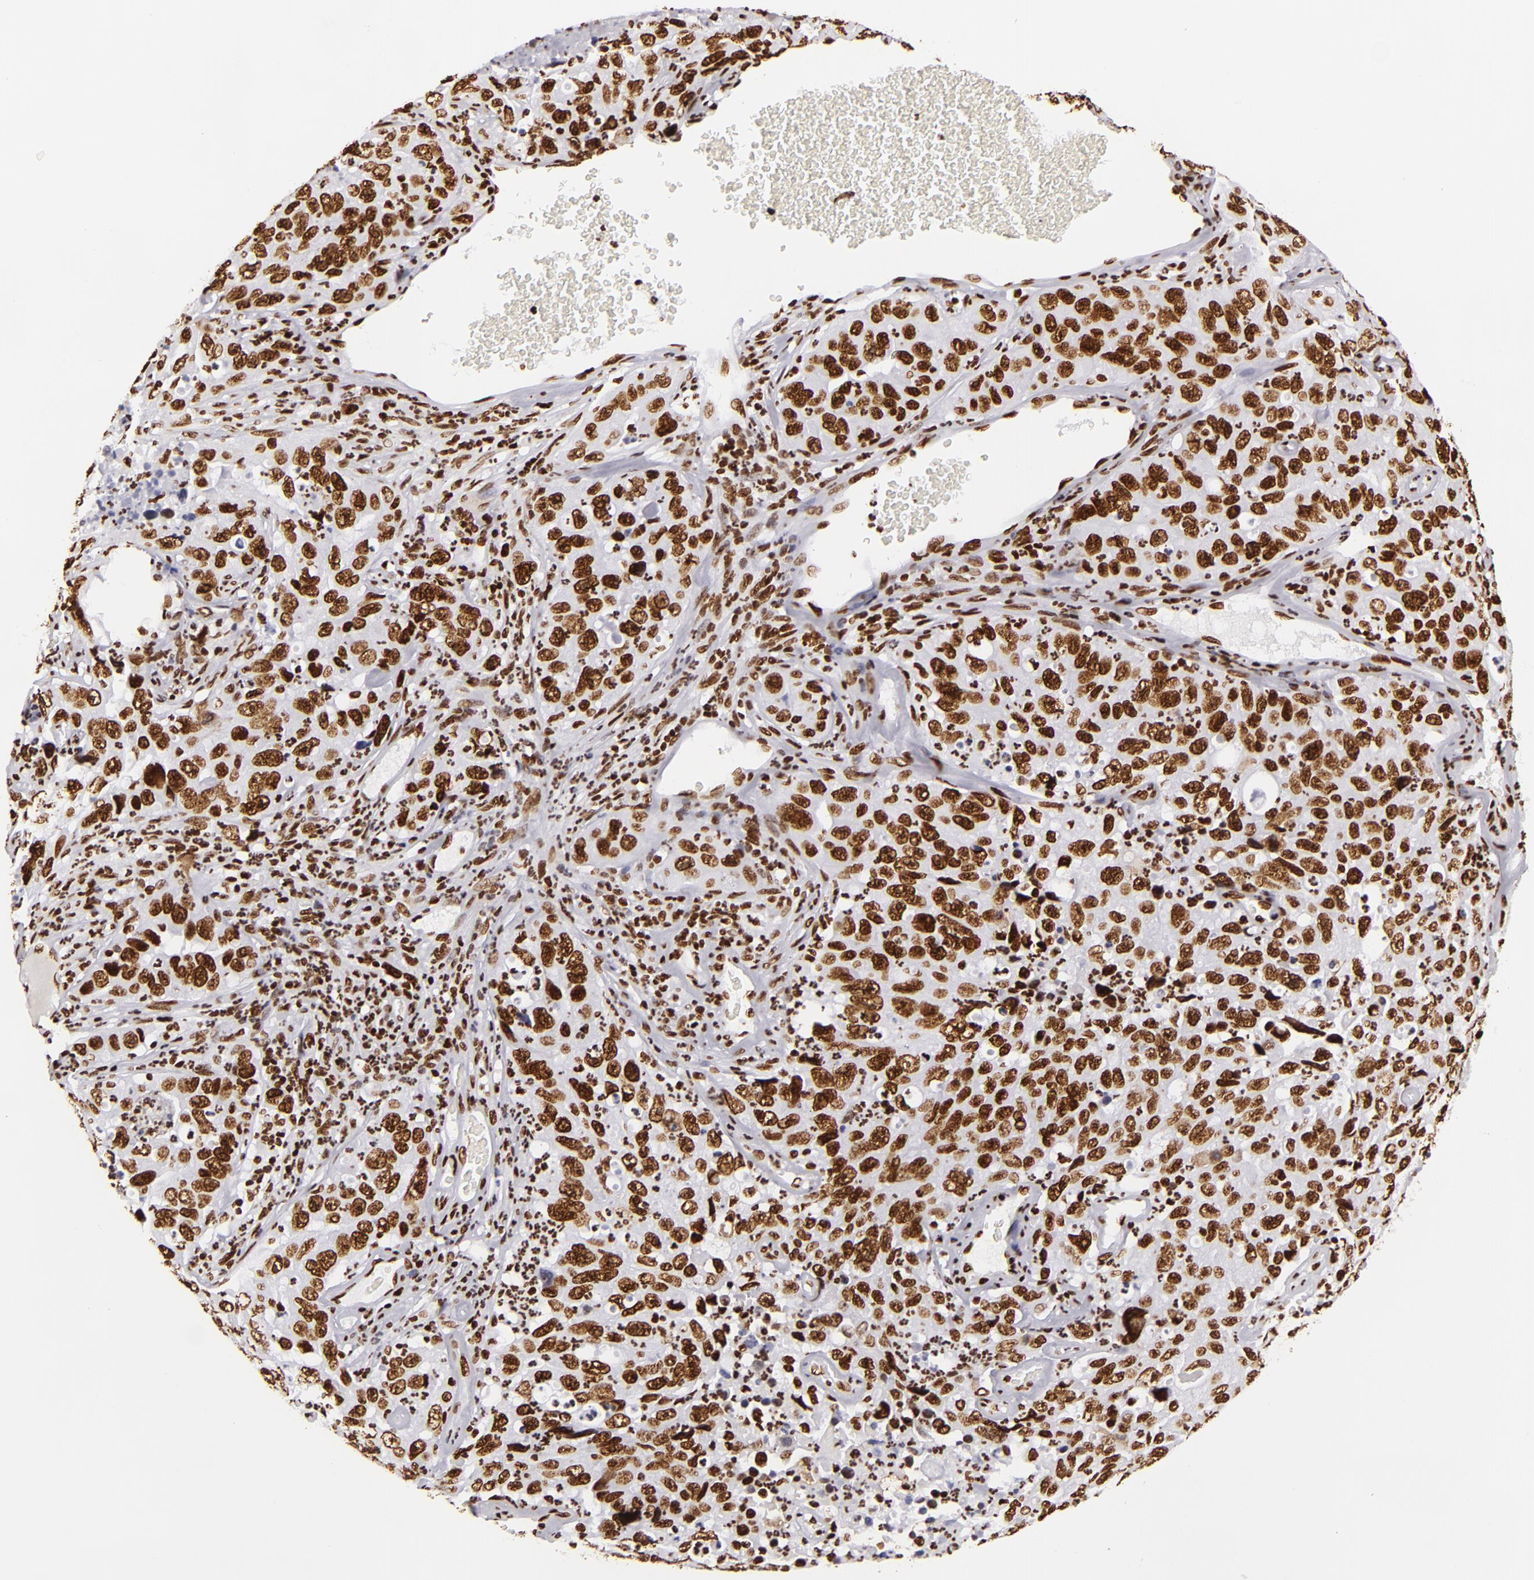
{"staining": {"intensity": "strong", "quantity": ">75%", "location": "nuclear"}, "tissue": "lung cancer", "cell_type": "Tumor cells", "image_type": "cancer", "snomed": [{"axis": "morphology", "description": "Squamous cell carcinoma, NOS"}, {"axis": "topography", "description": "Lung"}], "caption": "Tumor cells demonstrate high levels of strong nuclear staining in about >75% of cells in squamous cell carcinoma (lung).", "gene": "SAFB", "patient": {"sex": "male", "age": 64}}